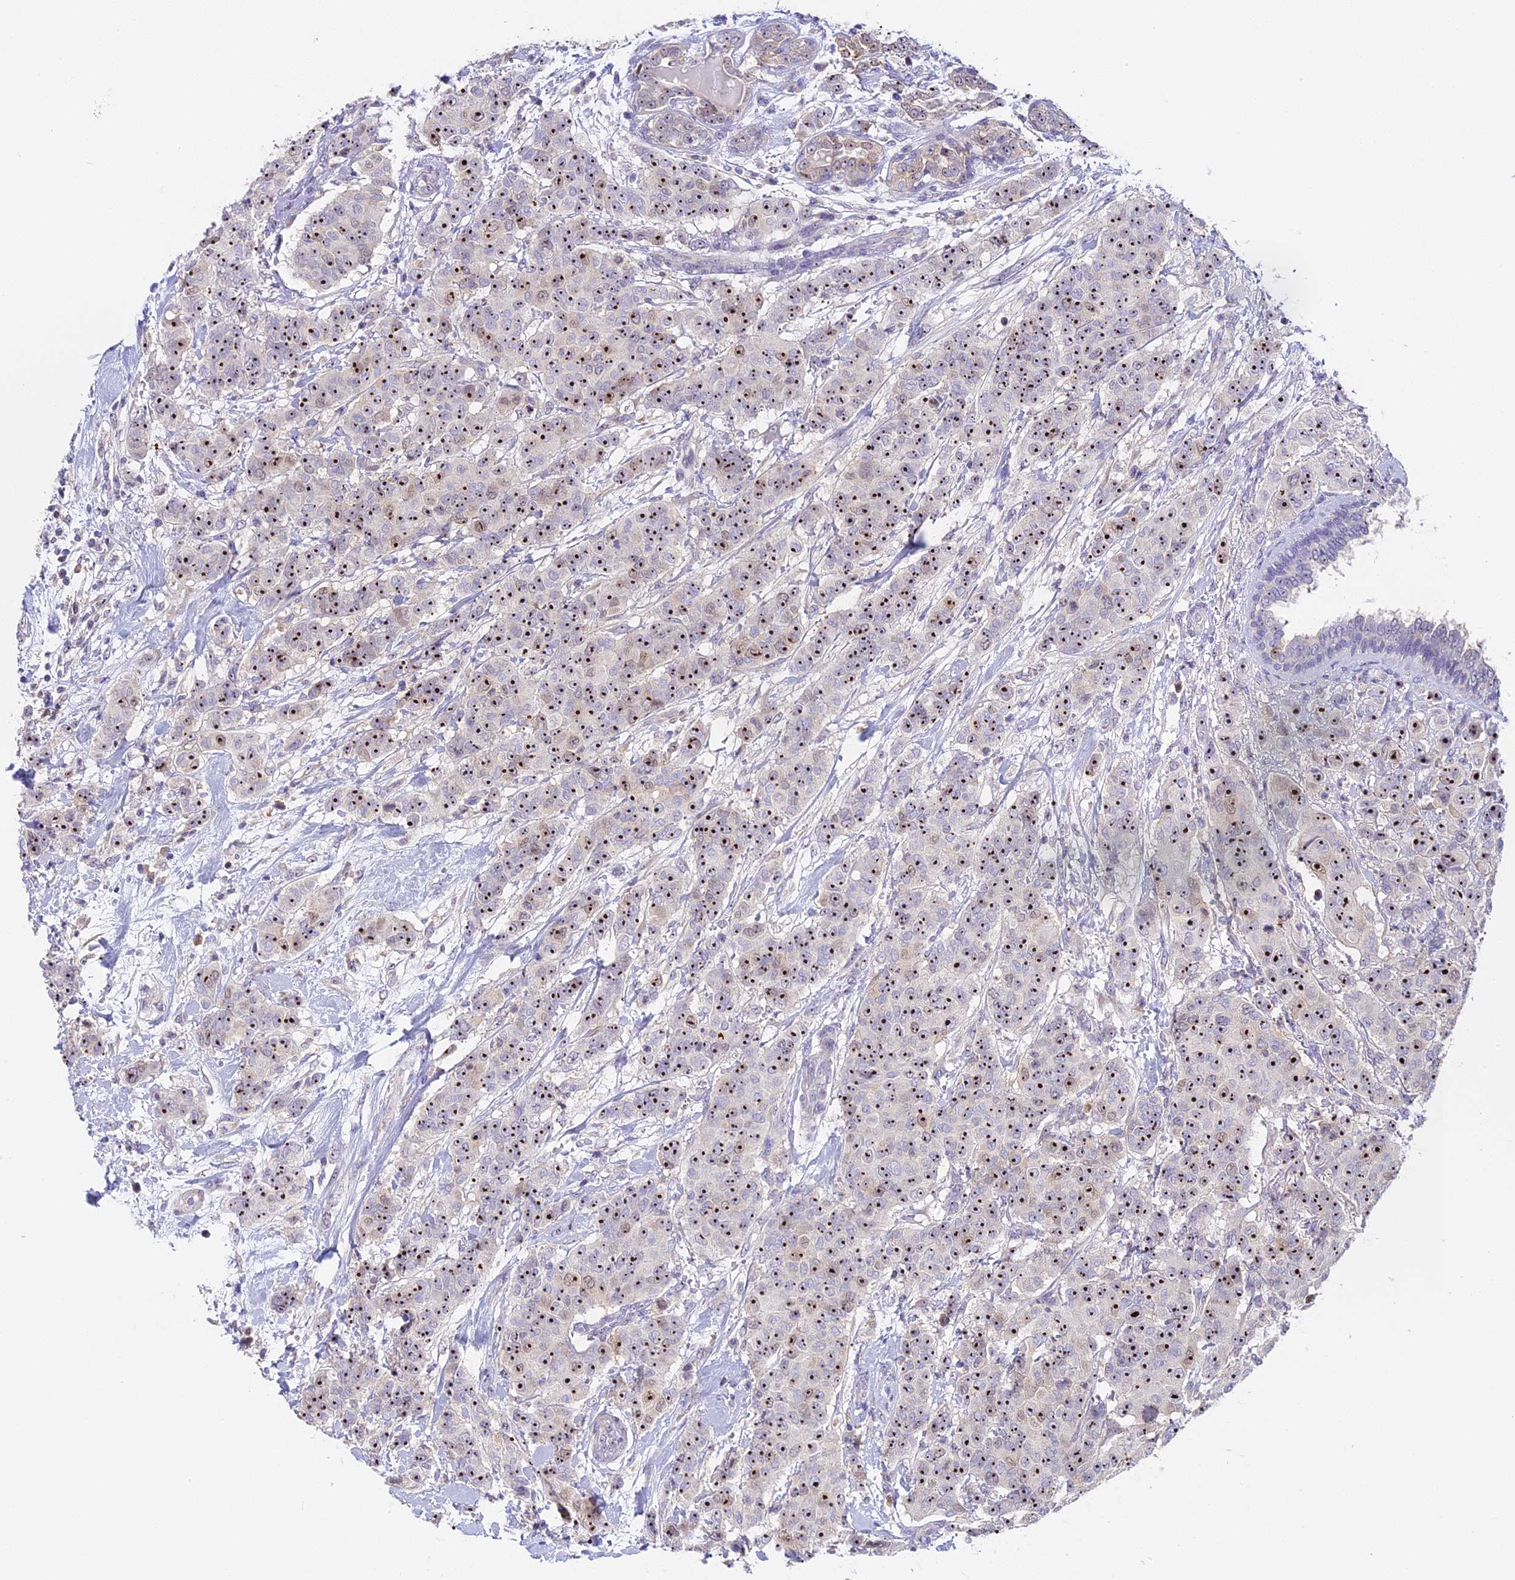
{"staining": {"intensity": "strong", "quantity": "25%-75%", "location": "nuclear"}, "tissue": "breast cancer", "cell_type": "Tumor cells", "image_type": "cancer", "snomed": [{"axis": "morphology", "description": "Duct carcinoma"}, {"axis": "topography", "description": "Breast"}], "caption": "An immunohistochemistry (IHC) histopathology image of neoplastic tissue is shown. Protein staining in brown highlights strong nuclear positivity in breast cancer within tumor cells.", "gene": "RAD51", "patient": {"sex": "female", "age": 40}}